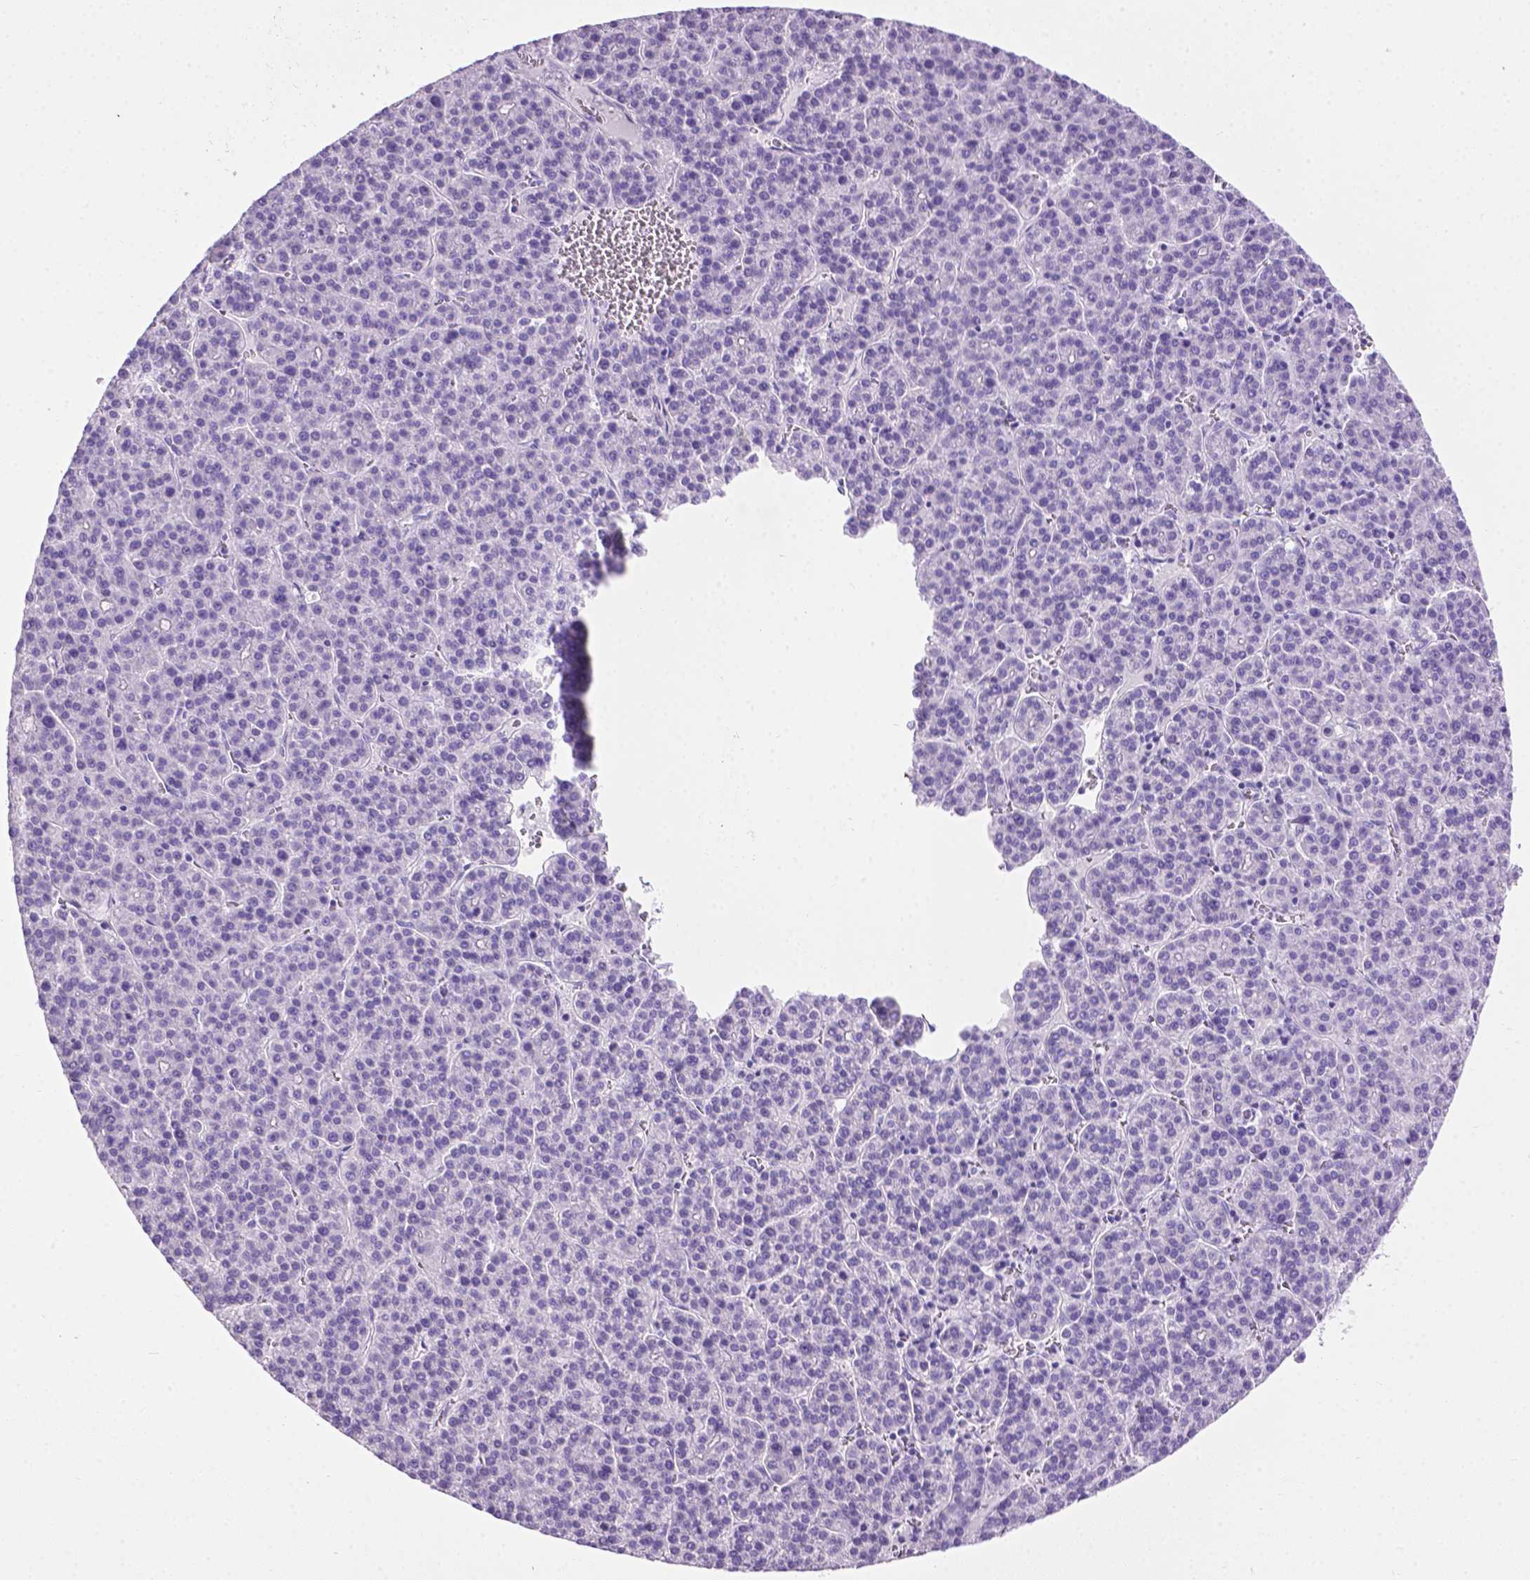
{"staining": {"intensity": "negative", "quantity": "none", "location": "none"}, "tissue": "liver cancer", "cell_type": "Tumor cells", "image_type": "cancer", "snomed": [{"axis": "morphology", "description": "Carcinoma, Hepatocellular, NOS"}, {"axis": "topography", "description": "Liver"}], "caption": "Tumor cells show no significant positivity in liver hepatocellular carcinoma.", "gene": "LELP1", "patient": {"sex": "female", "age": 58}}